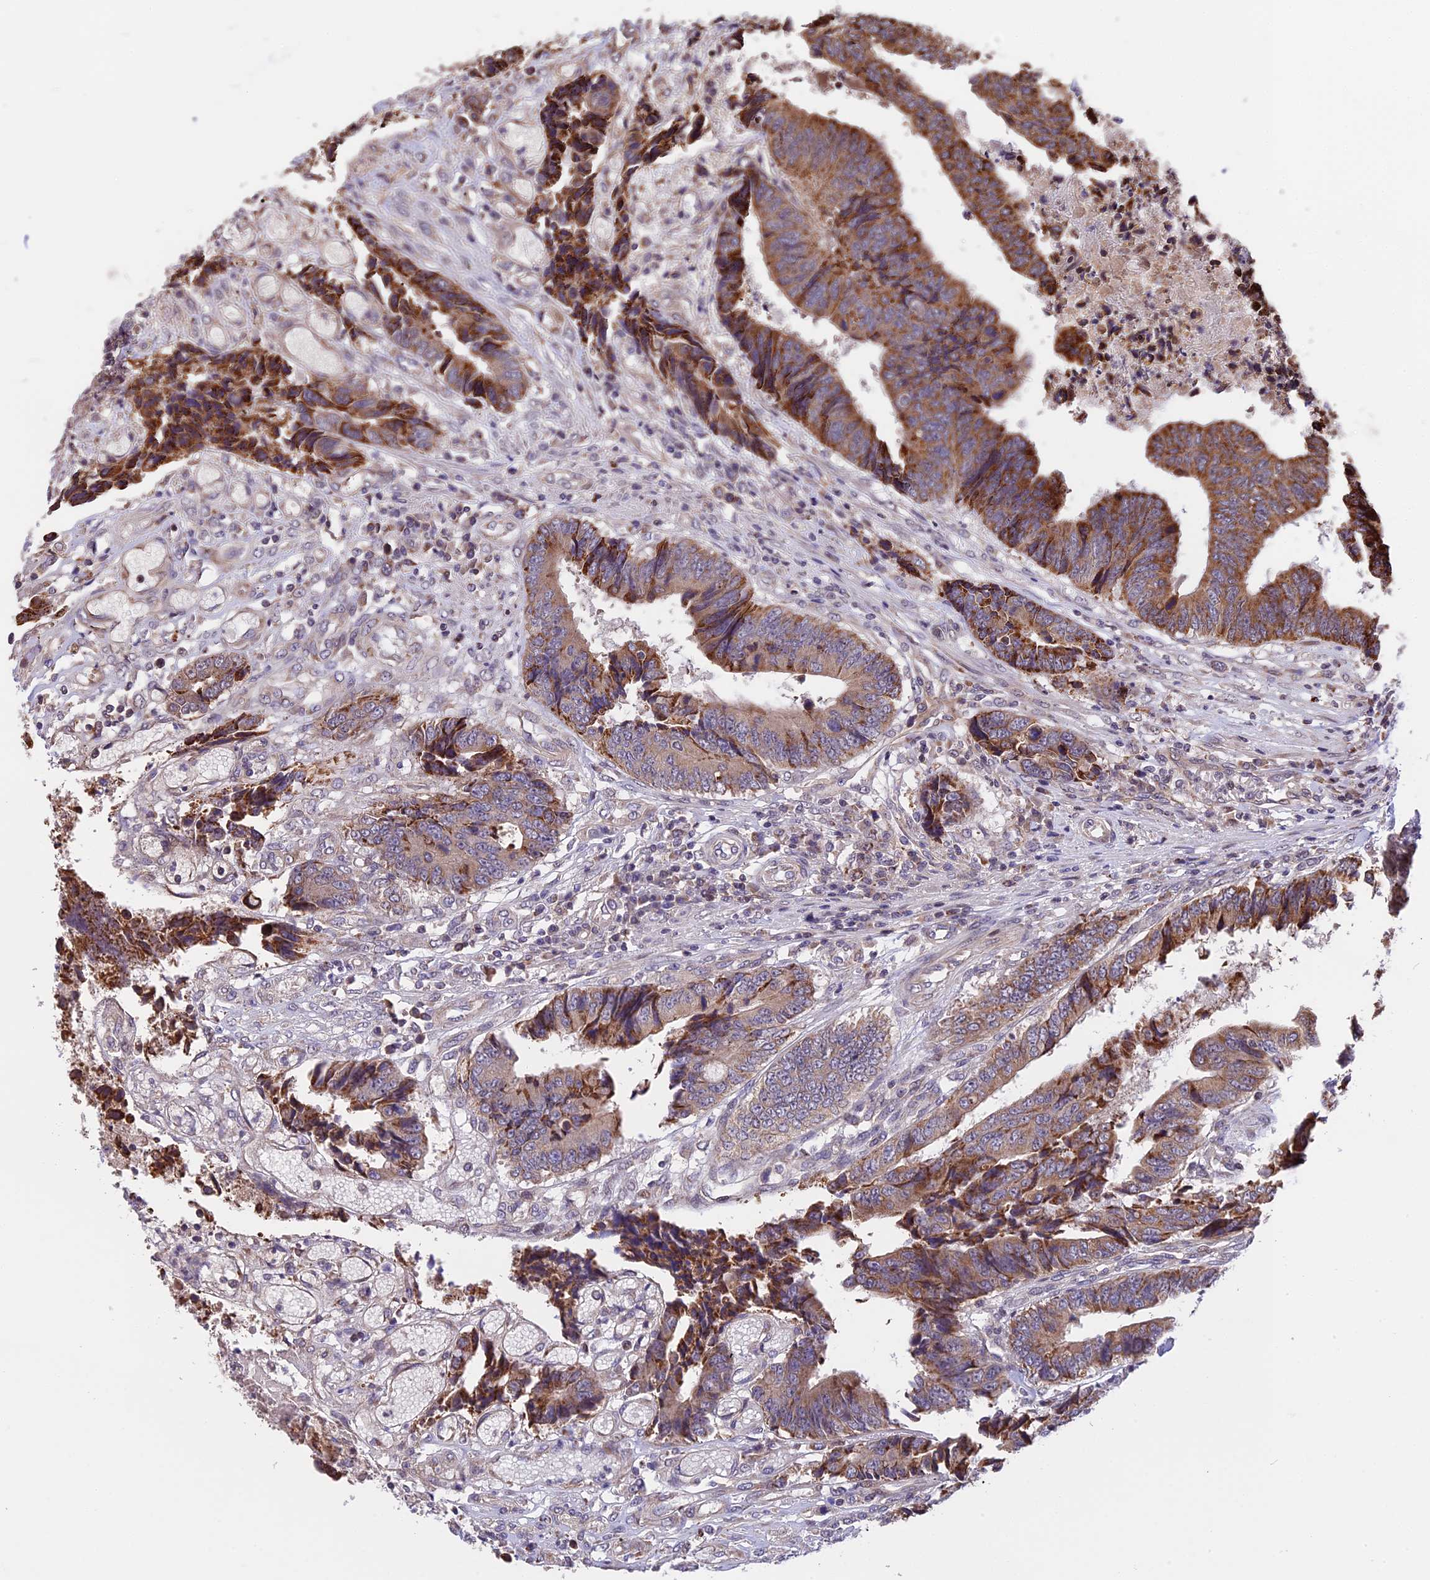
{"staining": {"intensity": "moderate", "quantity": ">75%", "location": "cytoplasmic/membranous"}, "tissue": "colorectal cancer", "cell_type": "Tumor cells", "image_type": "cancer", "snomed": [{"axis": "morphology", "description": "Adenocarcinoma, NOS"}, {"axis": "topography", "description": "Rectum"}], "caption": "Immunohistochemistry (IHC) photomicrograph of neoplastic tissue: colorectal cancer stained using immunohistochemistry (IHC) shows medium levels of moderate protein expression localized specifically in the cytoplasmic/membranous of tumor cells, appearing as a cytoplasmic/membranous brown color.", "gene": "RERGL", "patient": {"sex": "male", "age": 84}}